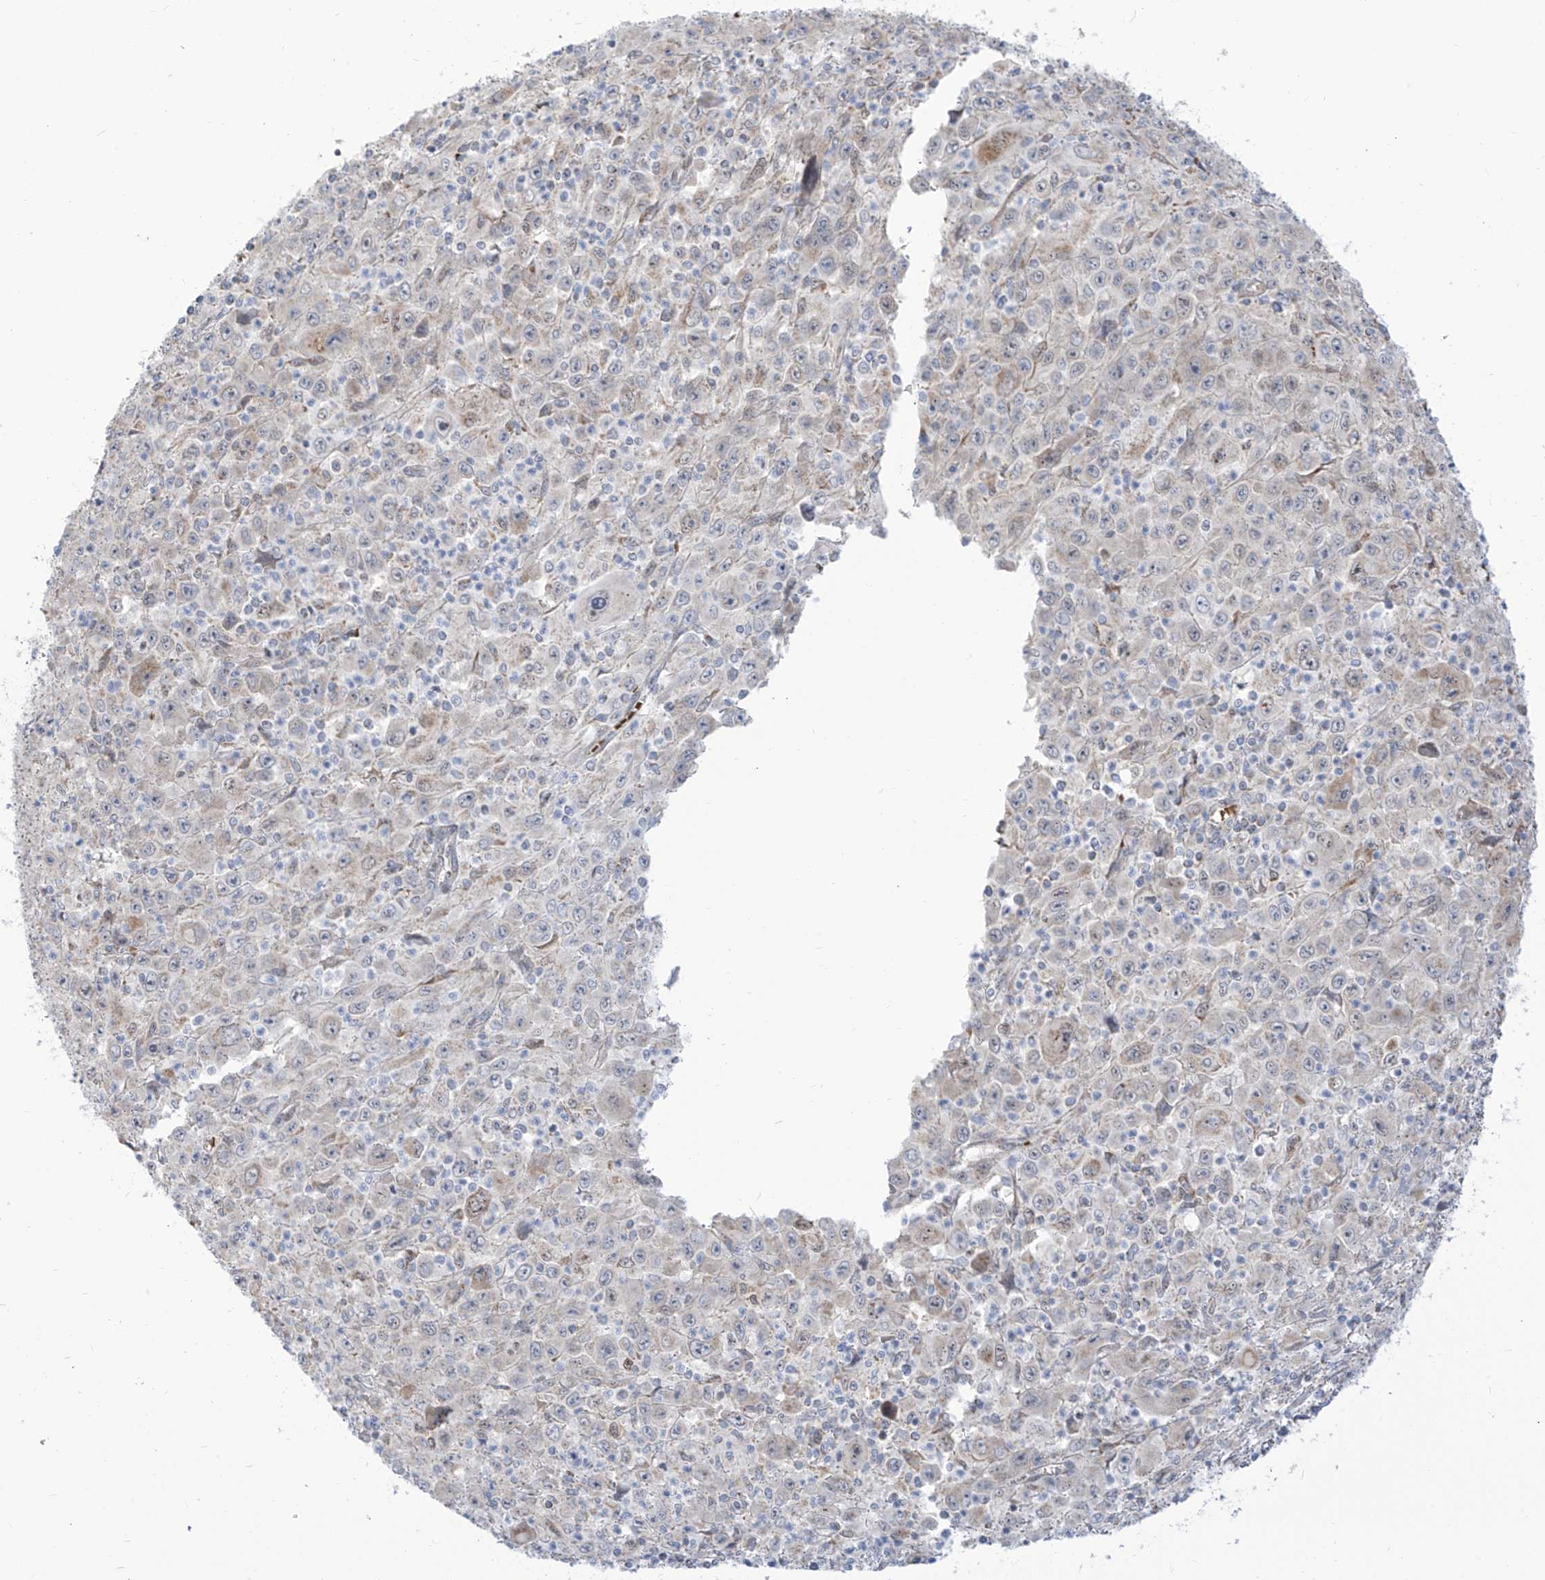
{"staining": {"intensity": "weak", "quantity": "<25%", "location": "cytoplasmic/membranous"}, "tissue": "melanoma", "cell_type": "Tumor cells", "image_type": "cancer", "snomed": [{"axis": "morphology", "description": "Malignant melanoma, Metastatic site"}, {"axis": "topography", "description": "Skin"}], "caption": "High magnification brightfield microscopy of malignant melanoma (metastatic site) stained with DAB (brown) and counterstained with hematoxylin (blue): tumor cells show no significant expression.", "gene": "ARHGEF40", "patient": {"sex": "female", "age": 56}}